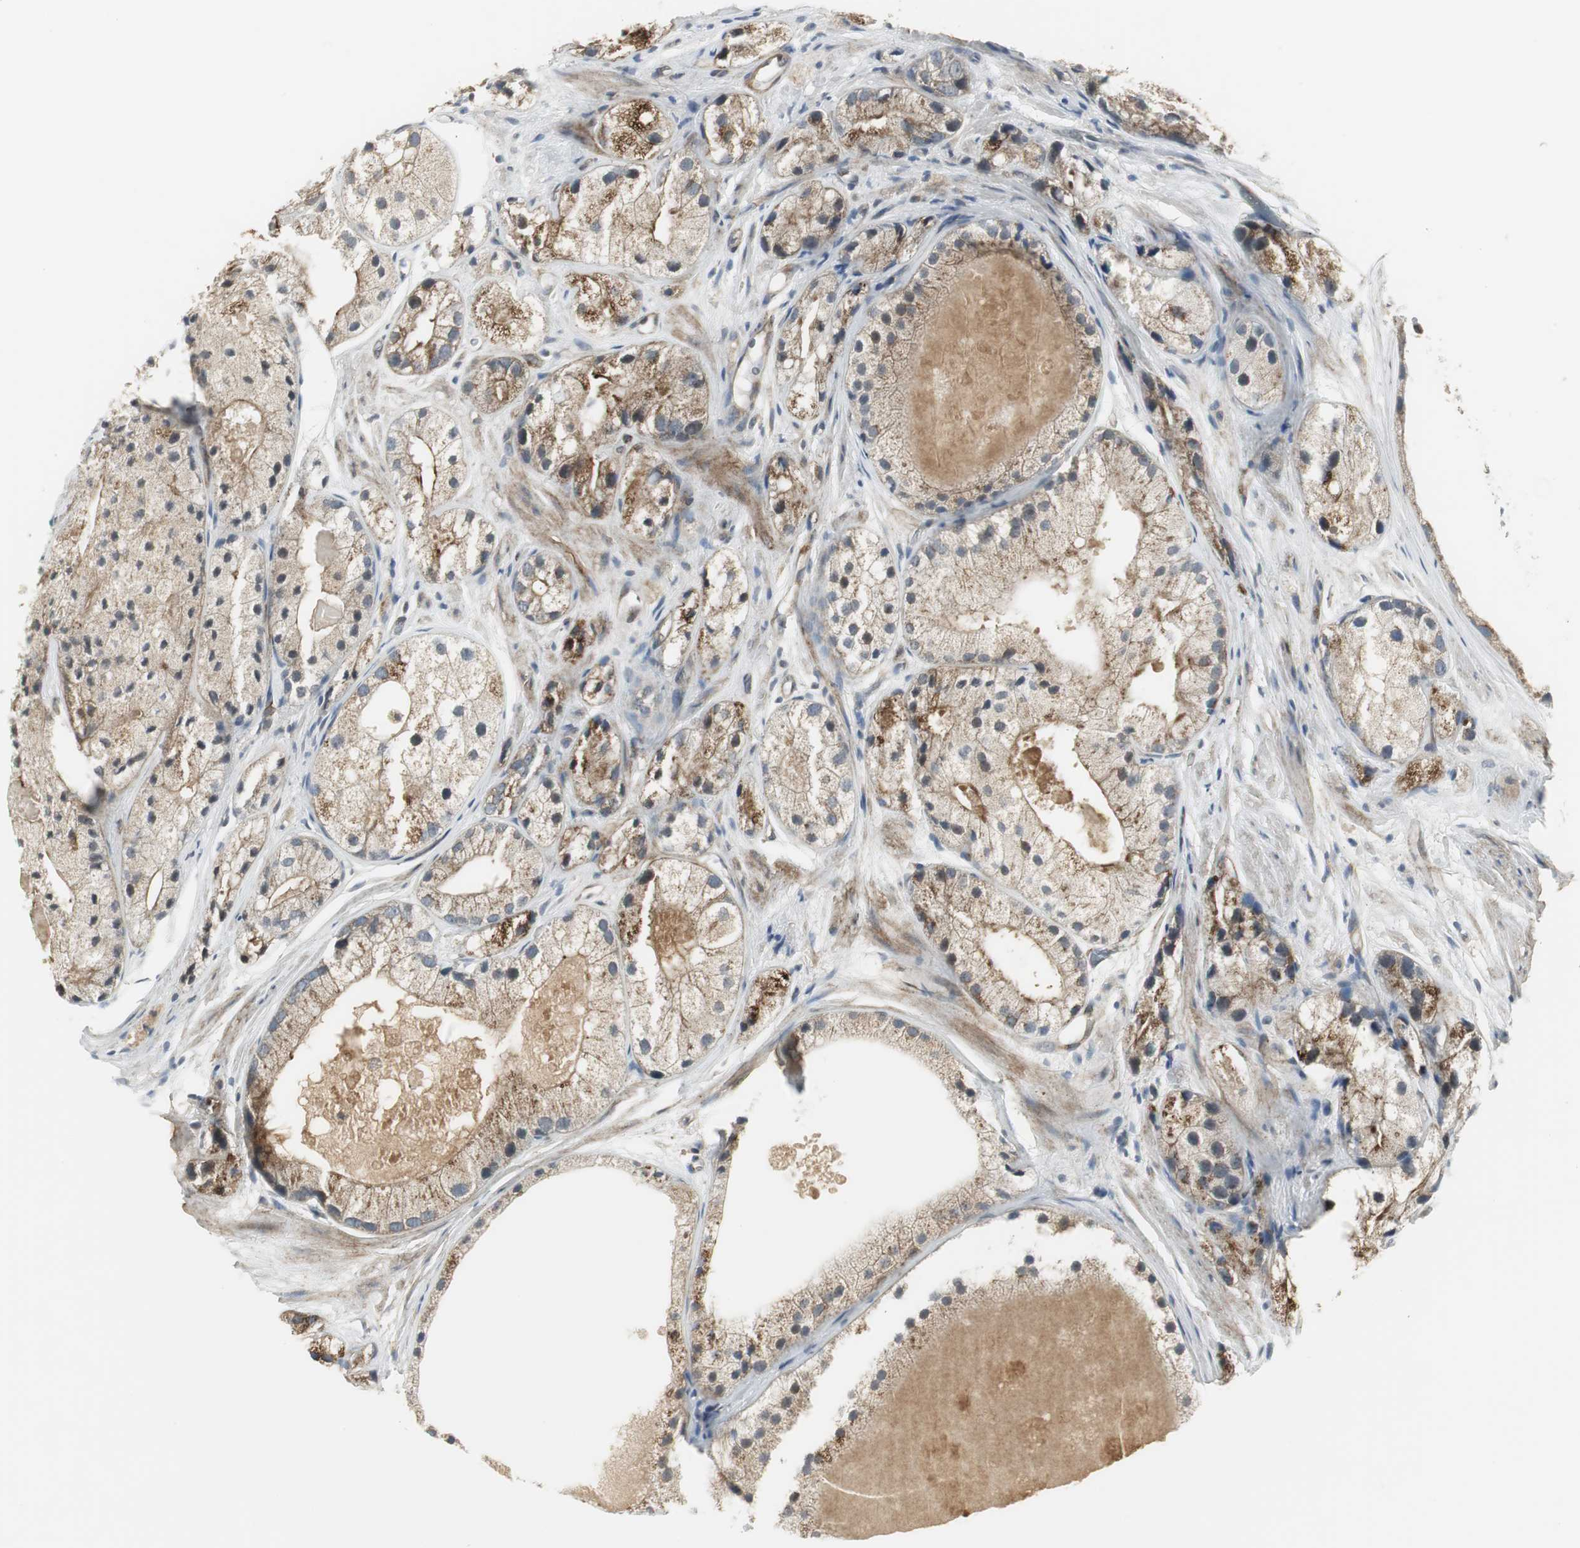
{"staining": {"intensity": "moderate", "quantity": "25%-75%", "location": "cytoplasmic/membranous"}, "tissue": "prostate cancer", "cell_type": "Tumor cells", "image_type": "cancer", "snomed": [{"axis": "morphology", "description": "Adenocarcinoma, Low grade"}, {"axis": "topography", "description": "Prostate"}], "caption": "Human prostate low-grade adenocarcinoma stained with a brown dye displays moderate cytoplasmic/membranous positive positivity in about 25%-75% of tumor cells.", "gene": "SCYL3", "patient": {"sex": "male", "age": 69}}